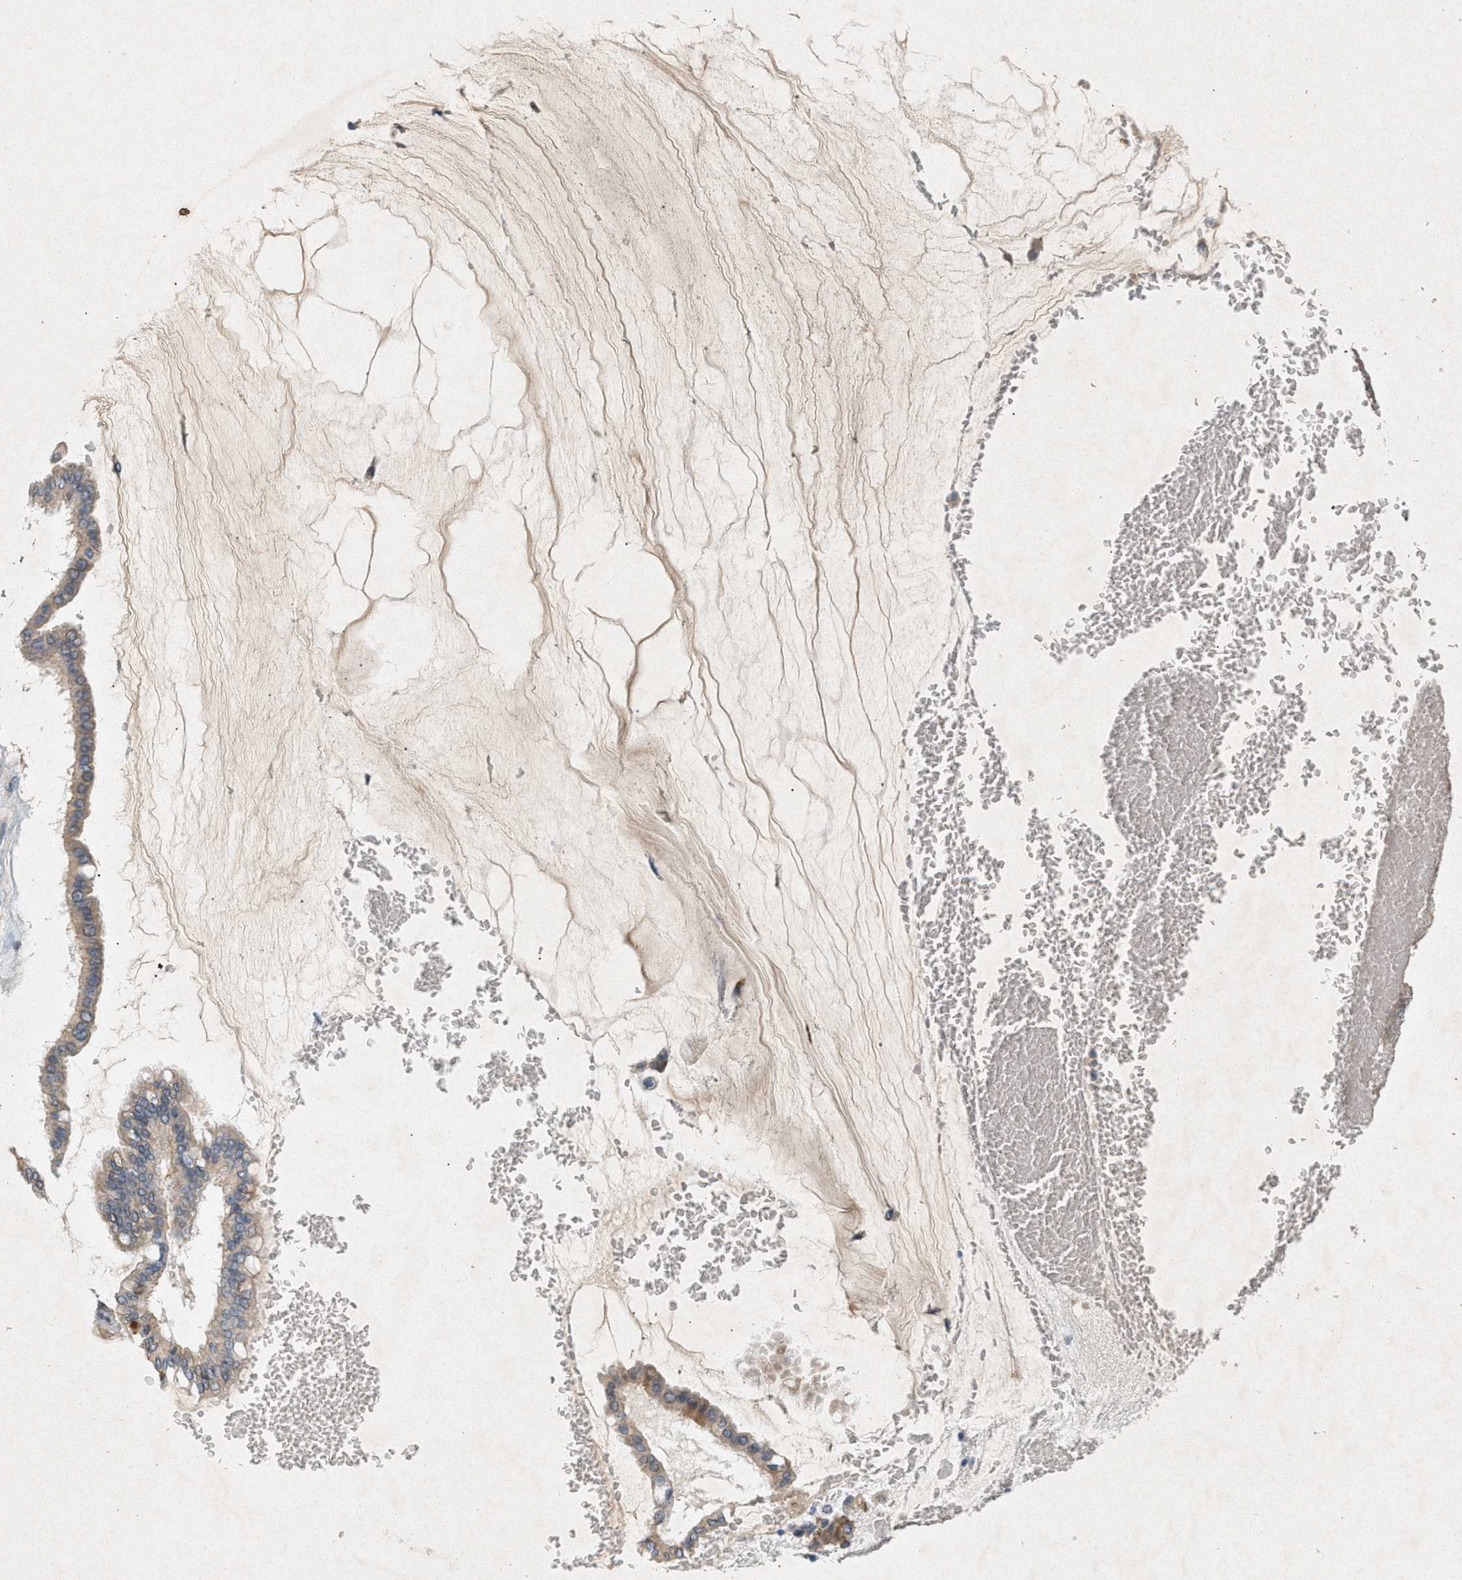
{"staining": {"intensity": "weak", "quantity": ">75%", "location": "cytoplasmic/membranous"}, "tissue": "ovarian cancer", "cell_type": "Tumor cells", "image_type": "cancer", "snomed": [{"axis": "morphology", "description": "Cystadenocarcinoma, mucinous, NOS"}, {"axis": "topography", "description": "Ovary"}], "caption": "Protein expression analysis of ovarian cancer shows weak cytoplasmic/membranous staining in about >75% of tumor cells.", "gene": "DCAF7", "patient": {"sex": "female", "age": 73}}